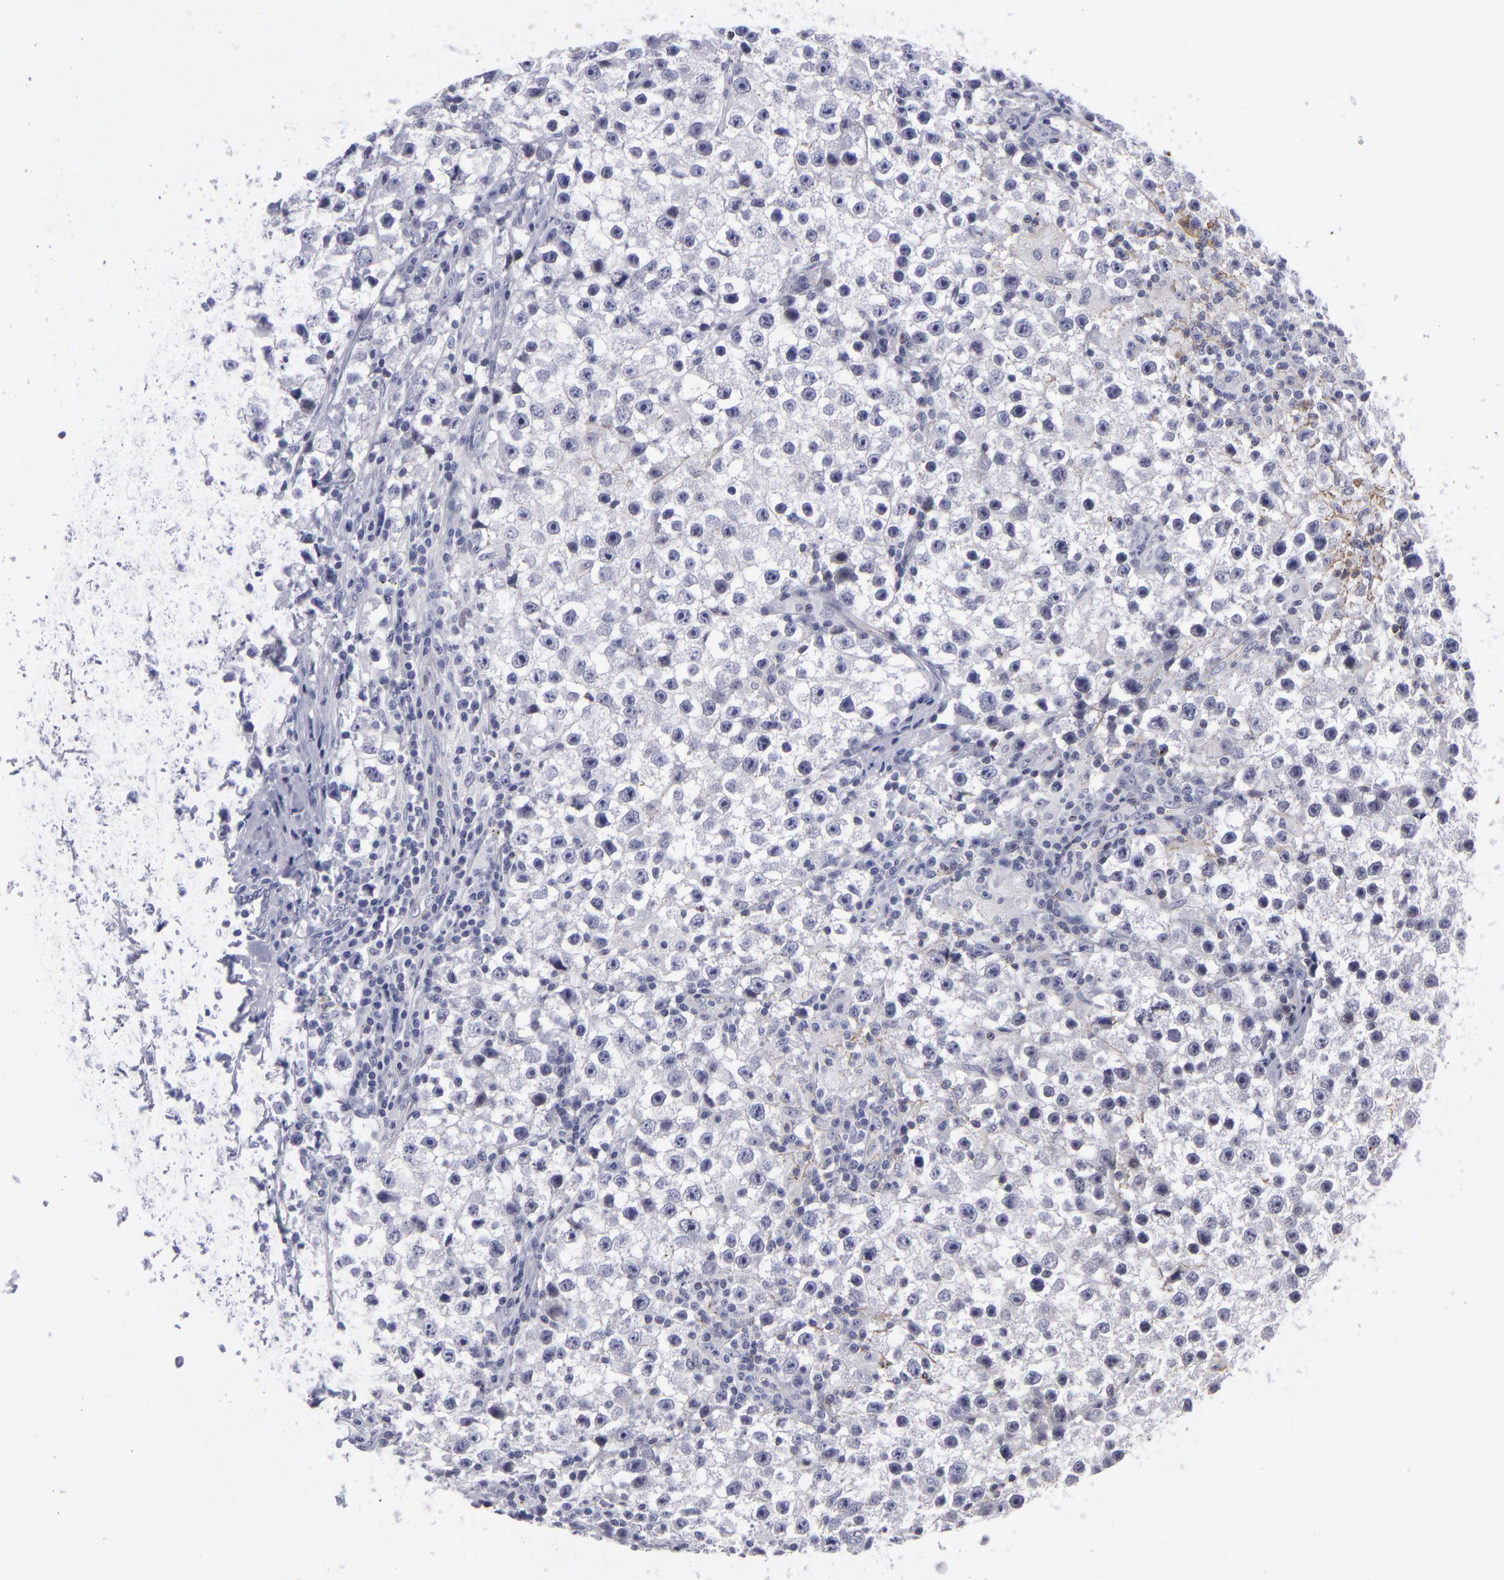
{"staining": {"intensity": "negative", "quantity": "none", "location": "none"}, "tissue": "testis cancer", "cell_type": "Tumor cells", "image_type": "cancer", "snomed": [{"axis": "morphology", "description": "Seminoma, NOS"}, {"axis": "topography", "description": "Testis"}], "caption": "Tumor cells are negative for protein expression in human testis cancer (seminoma). (IHC, brightfield microscopy, high magnification).", "gene": "CTNNB1", "patient": {"sex": "male", "age": 35}}